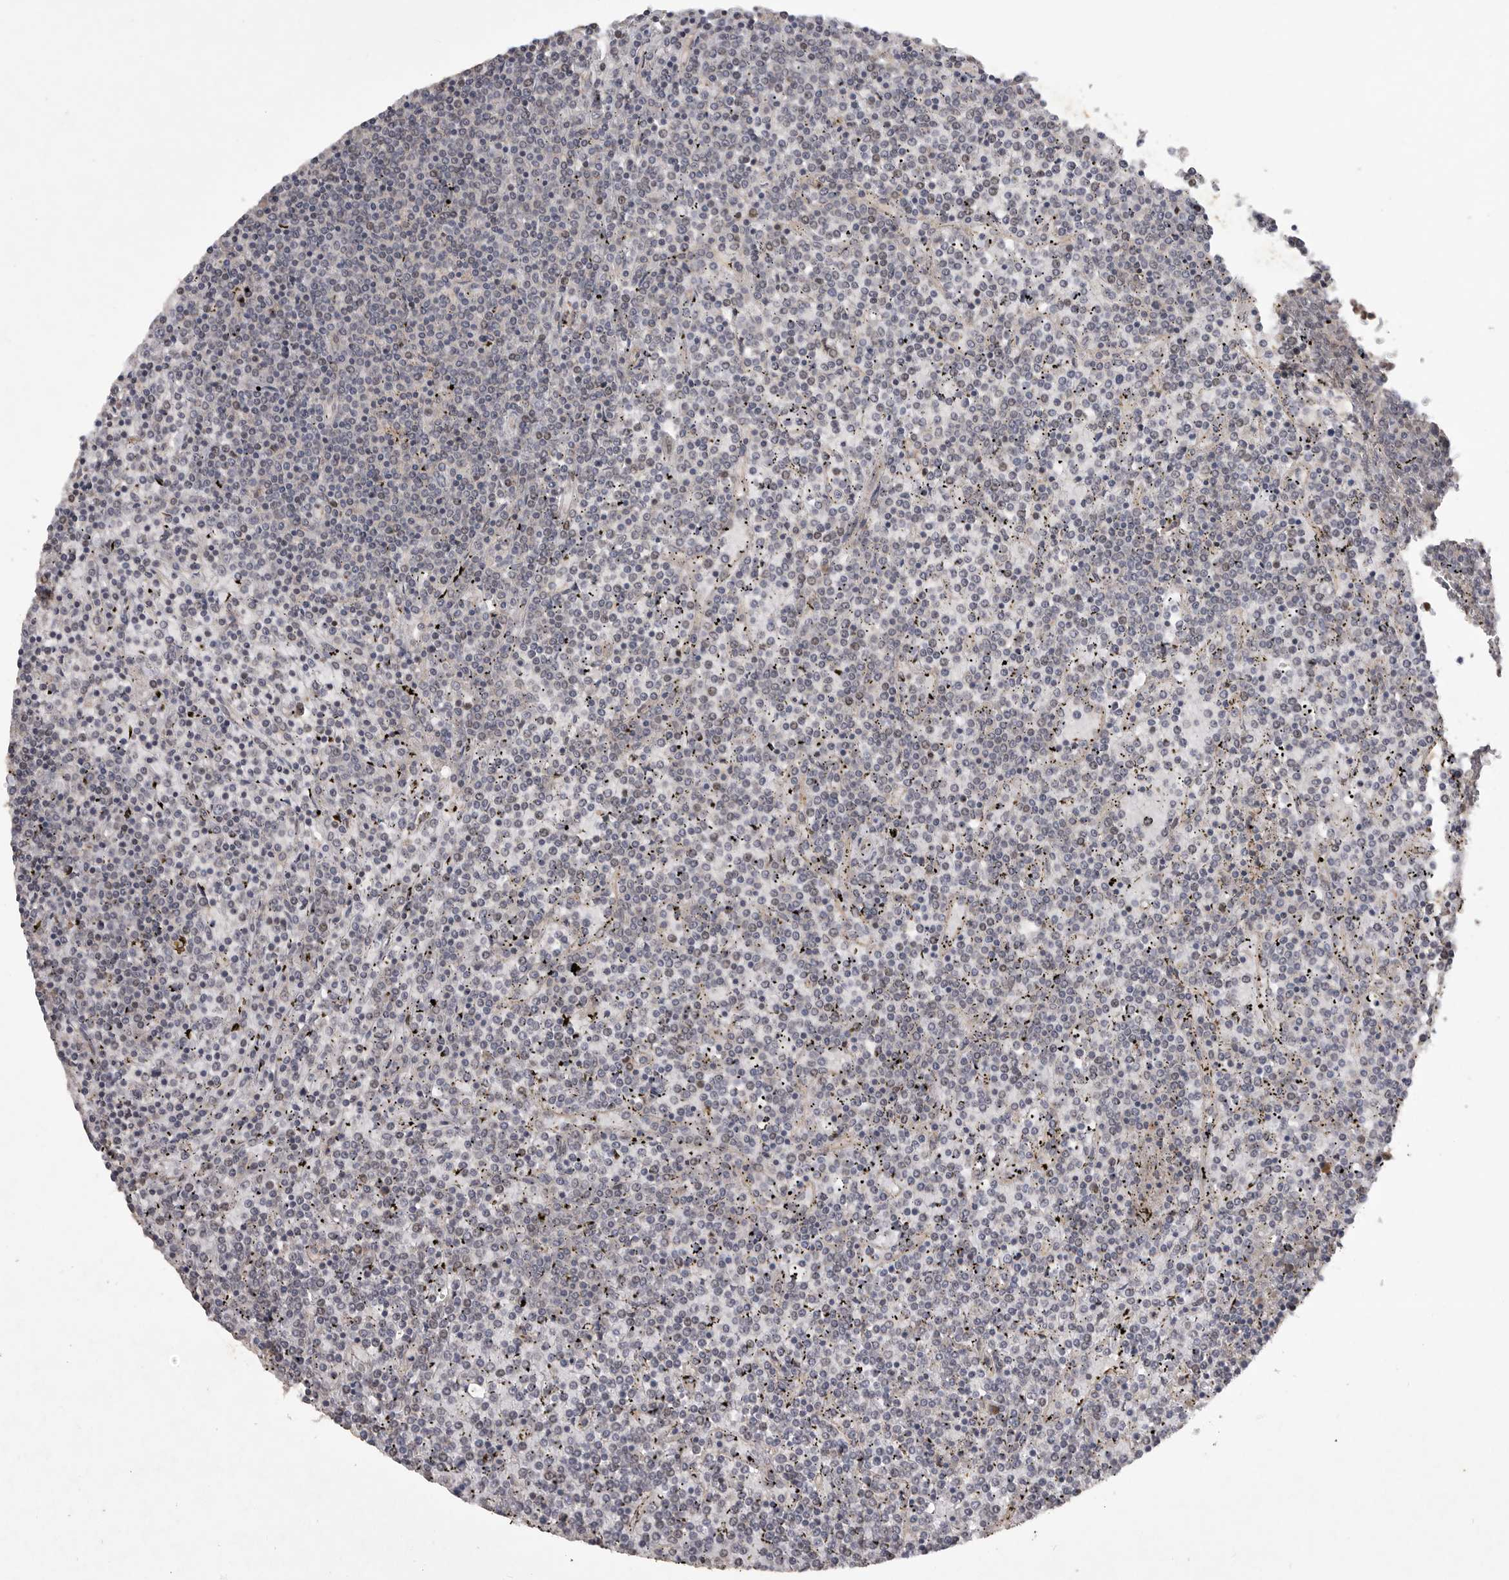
{"staining": {"intensity": "negative", "quantity": "none", "location": "none"}, "tissue": "lymphoma", "cell_type": "Tumor cells", "image_type": "cancer", "snomed": [{"axis": "morphology", "description": "Malignant lymphoma, non-Hodgkin's type, Low grade"}, {"axis": "topography", "description": "Spleen"}], "caption": "Immunohistochemistry photomicrograph of human lymphoma stained for a protein (brown), which displays no positivity in tumor cells.", "gene": "EDEM3", "patient": {"sex": "female", "age": 19}}